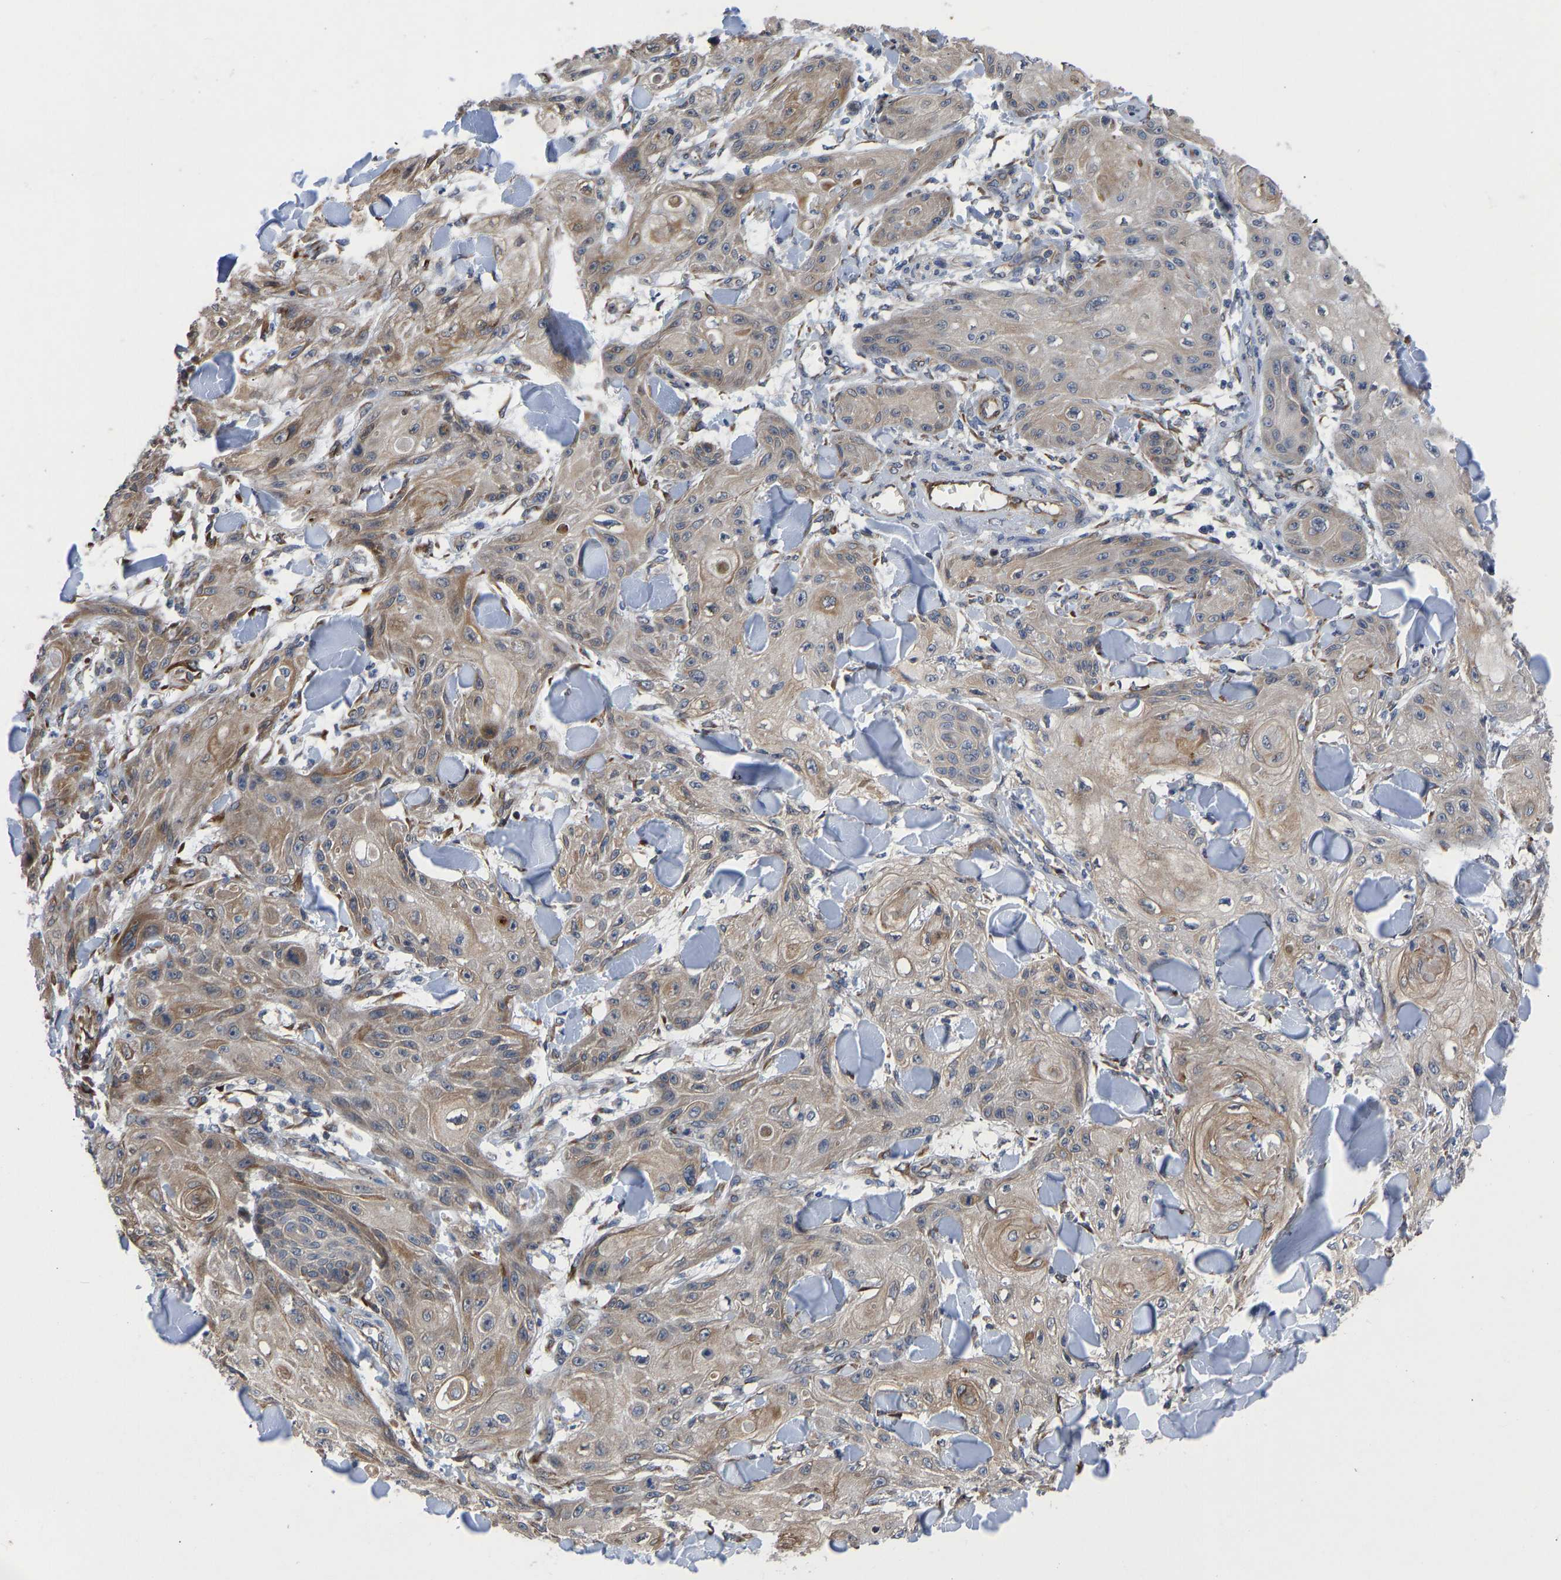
{"staining": {"intensity": "weak", "quantity": ">75%", "location": "cytoplasmic/membranous"}, "tissue": "skin cancer", "cell_type": "Tumor cells", "image_type": "cancer", "snomed": [{"axis": "morphology", "description": "Squamous cell carcinoma, NOS"}, {"axis": "topography", "description": "Skin"}], "caption": "About >75% of tumor cells in human squamous cell carcinoma (skin) reveal weak cytoplasmic/membranous protein staining as visualized by brown immunohistochemical staining.", "gene": "FRRS1", "patient": {"sex": "male", "age": 74}}